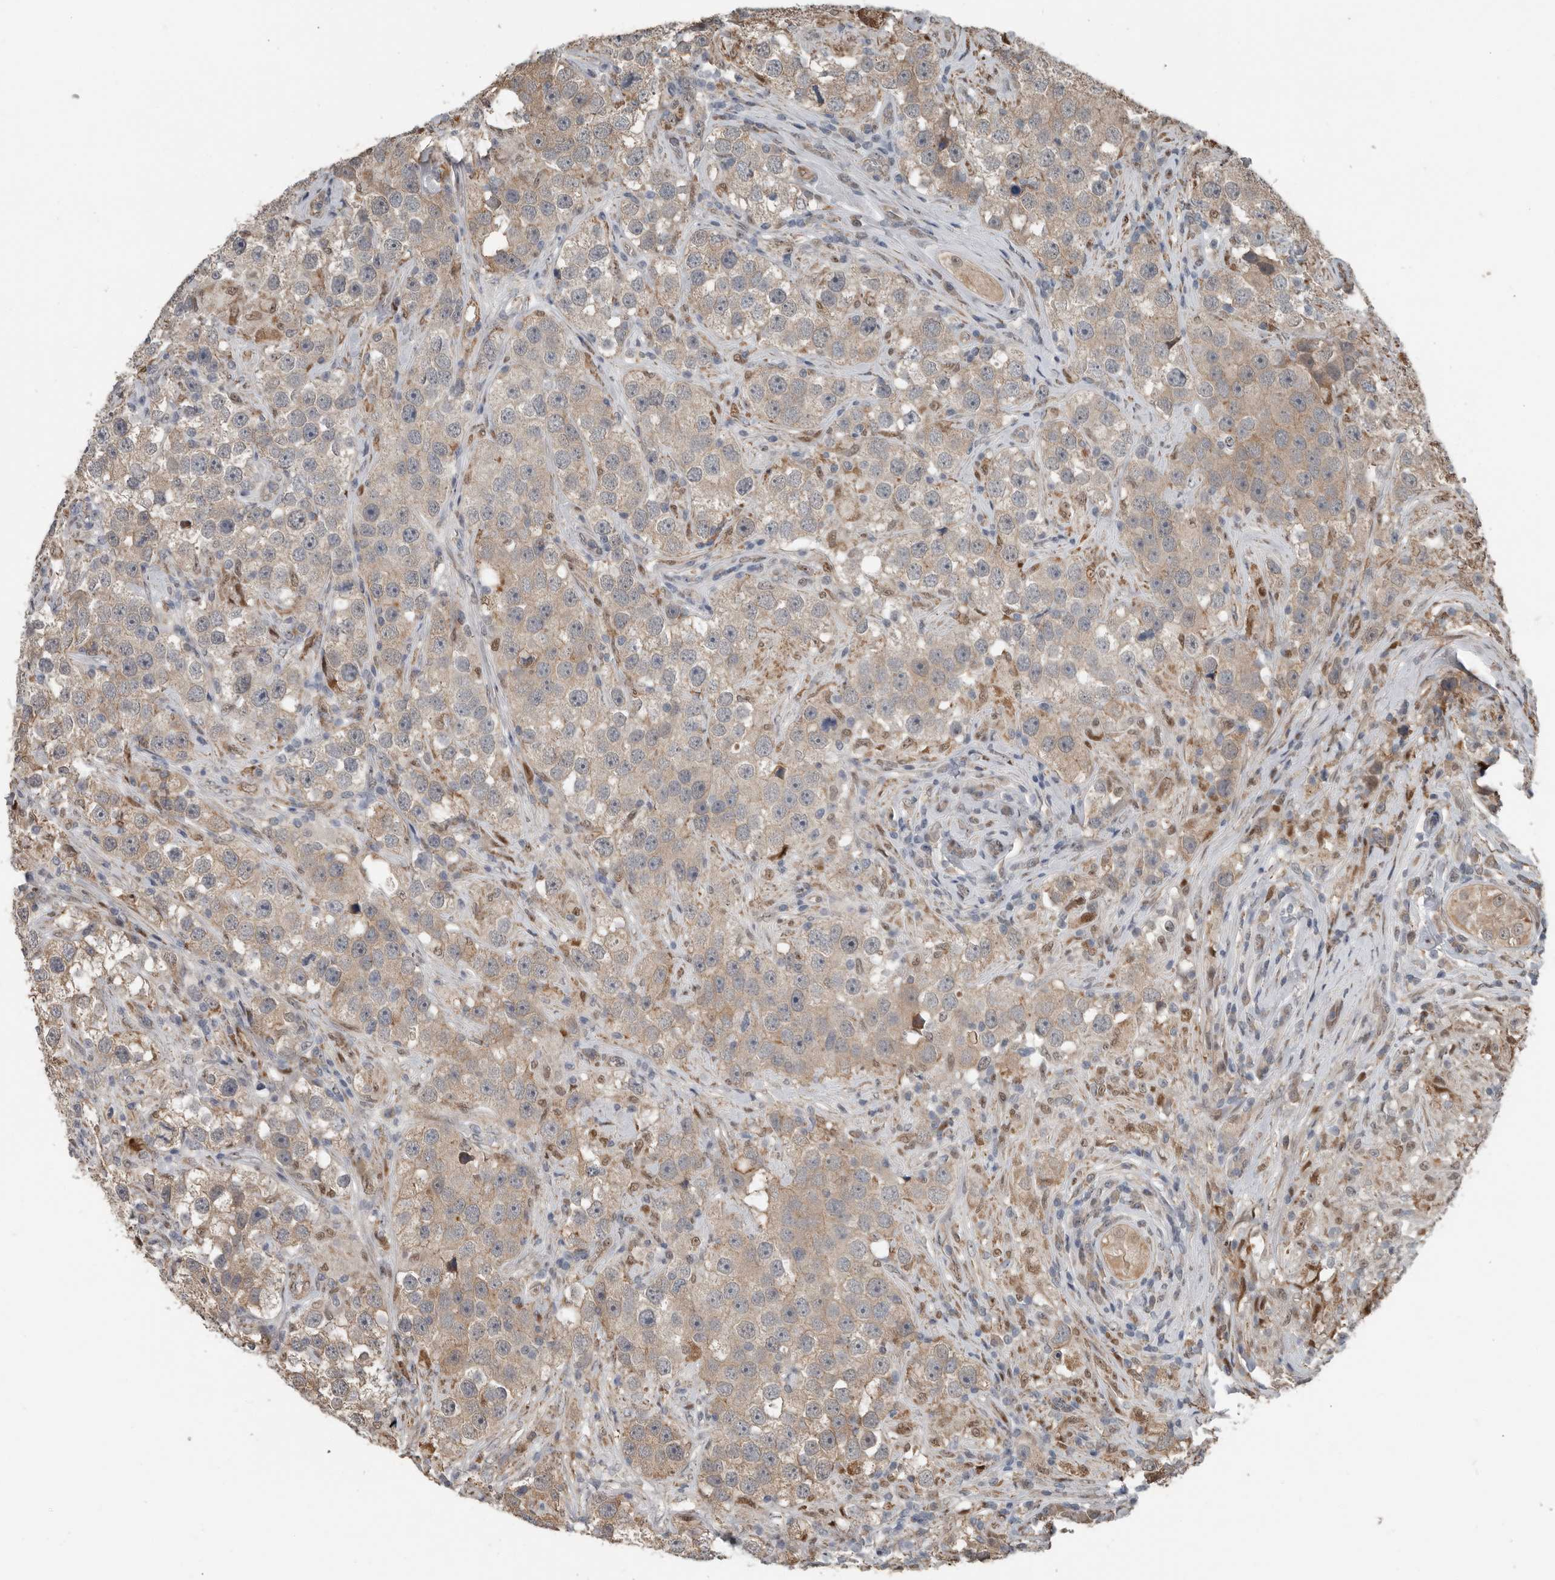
{"staining": {"intensity": "weak", "quantity": ">75%", "location": "cytoplasmic/membranous"}, "tissue": "testis cancer", "cell_type": "Tumor cells", "image_type": "cancer", "snomed": [{"axis": "morphology", "description": "Seminoma, NOS"}, {"axis": "topography", "description": "Testis"}], "caption": "The immunohistochemical stain shows weak cytoplasmic/membranous positivity in tumor cells of testis cancer tissue. The protein is stained brown, and the nuclei are stained in blue (DAB (3,3'-diaminobenzidine) IHC with brightfield microscopy, high magnification).", "gene": "YOD1", "patient": {"sex": "male", "age": 49}}